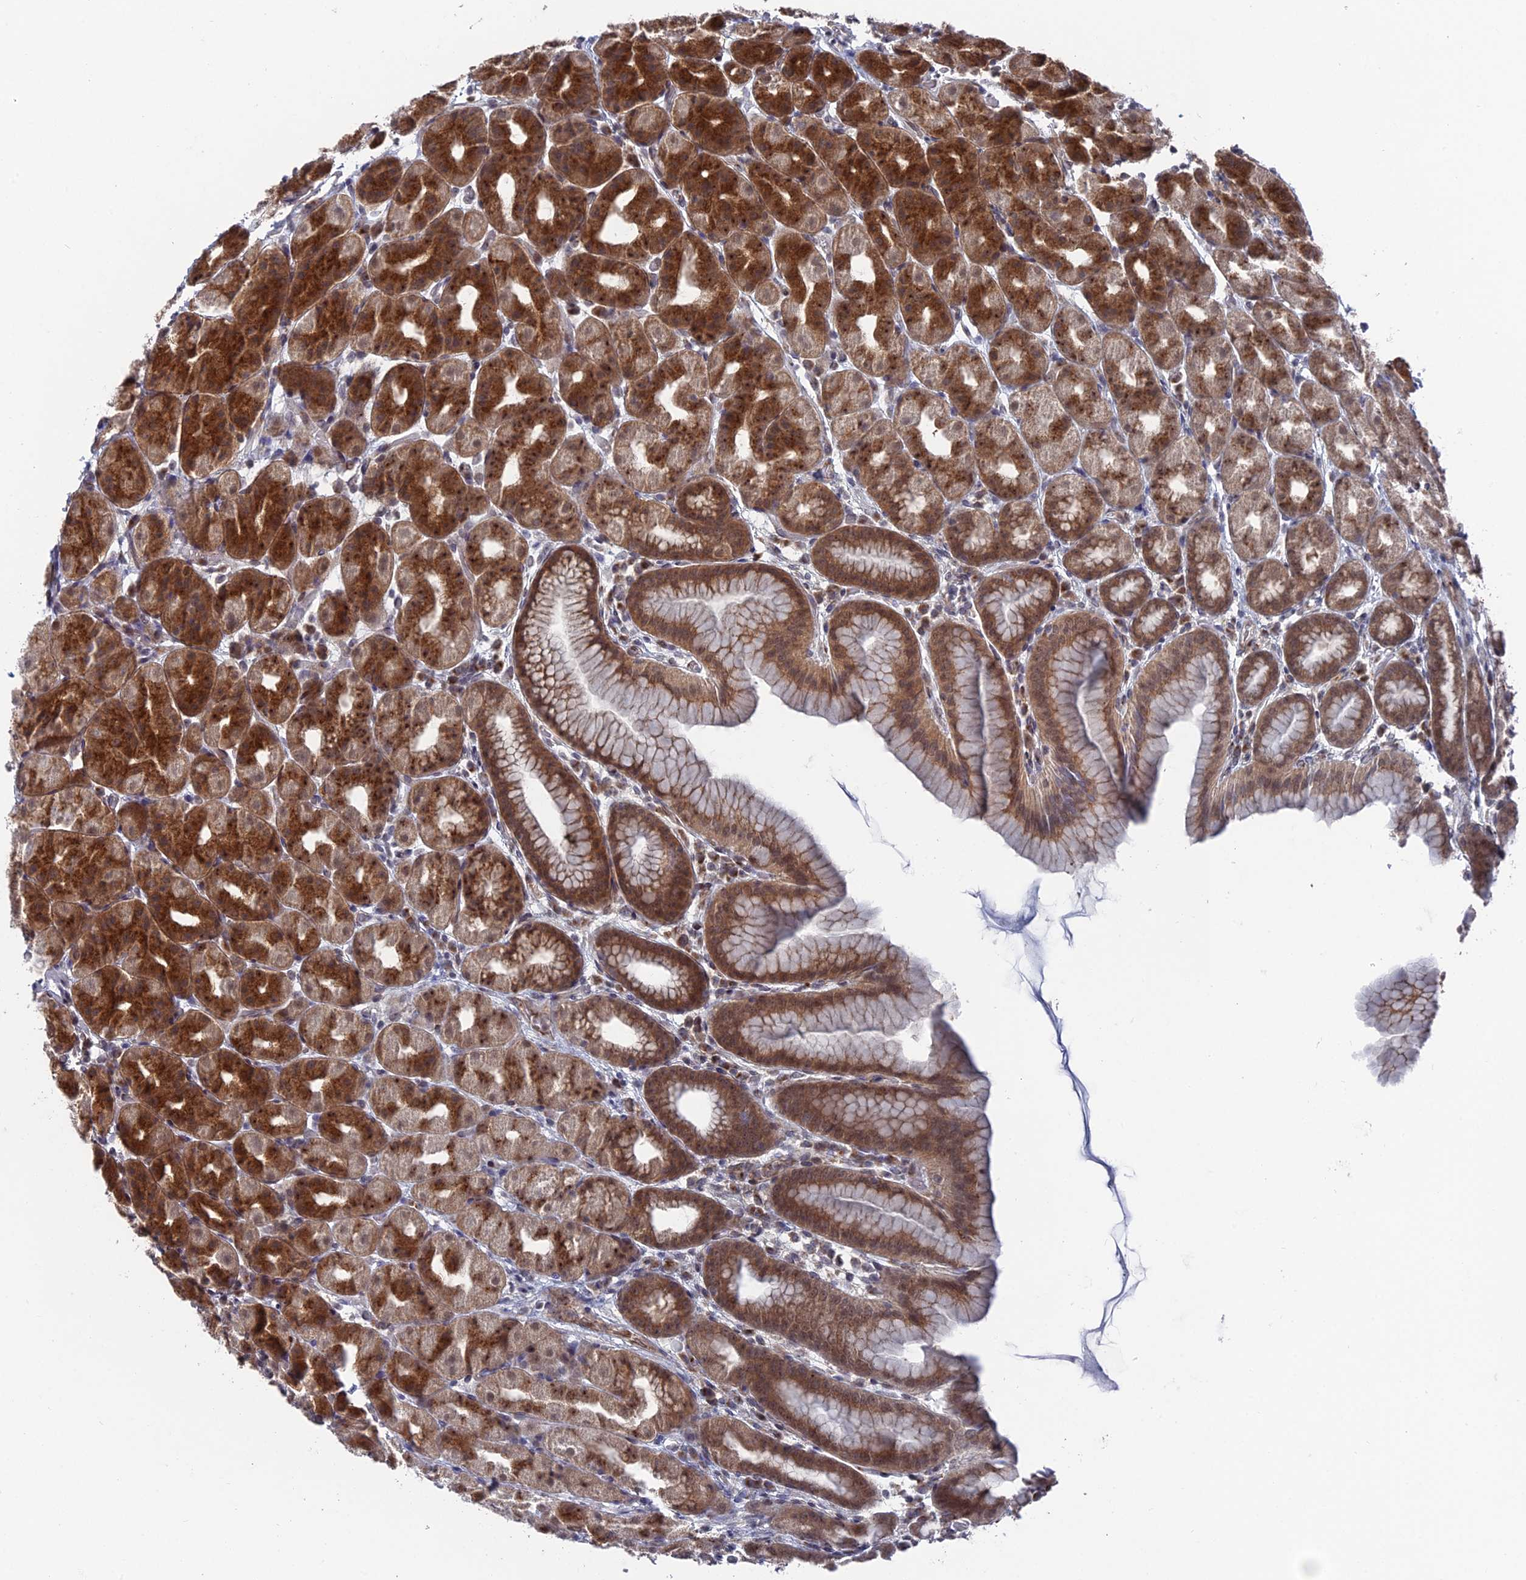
{"staining": {"intensity": "strong", "quantity": "25%-75%", "location": "cytoplasmic/membranous,nuclear"}, "tissue": "stomach", "cell_type": "Glandular cells", "image_type": "normal", "snomed": [{"axis": "morphology", "description": "Normal tissue, NOS"}, {"axis": "topography", "description": "Stomach, upper"}], "caption": "IHC photomicrograph of benign human stomach stained for a protein (brown), which exhibits high levels of strong cytoplasmic/membranous,nuclear positivity in about 25%-75% of glandular cells.", "gene": "FHIP2A", "patient": {"sex": "male", "age": 68}}